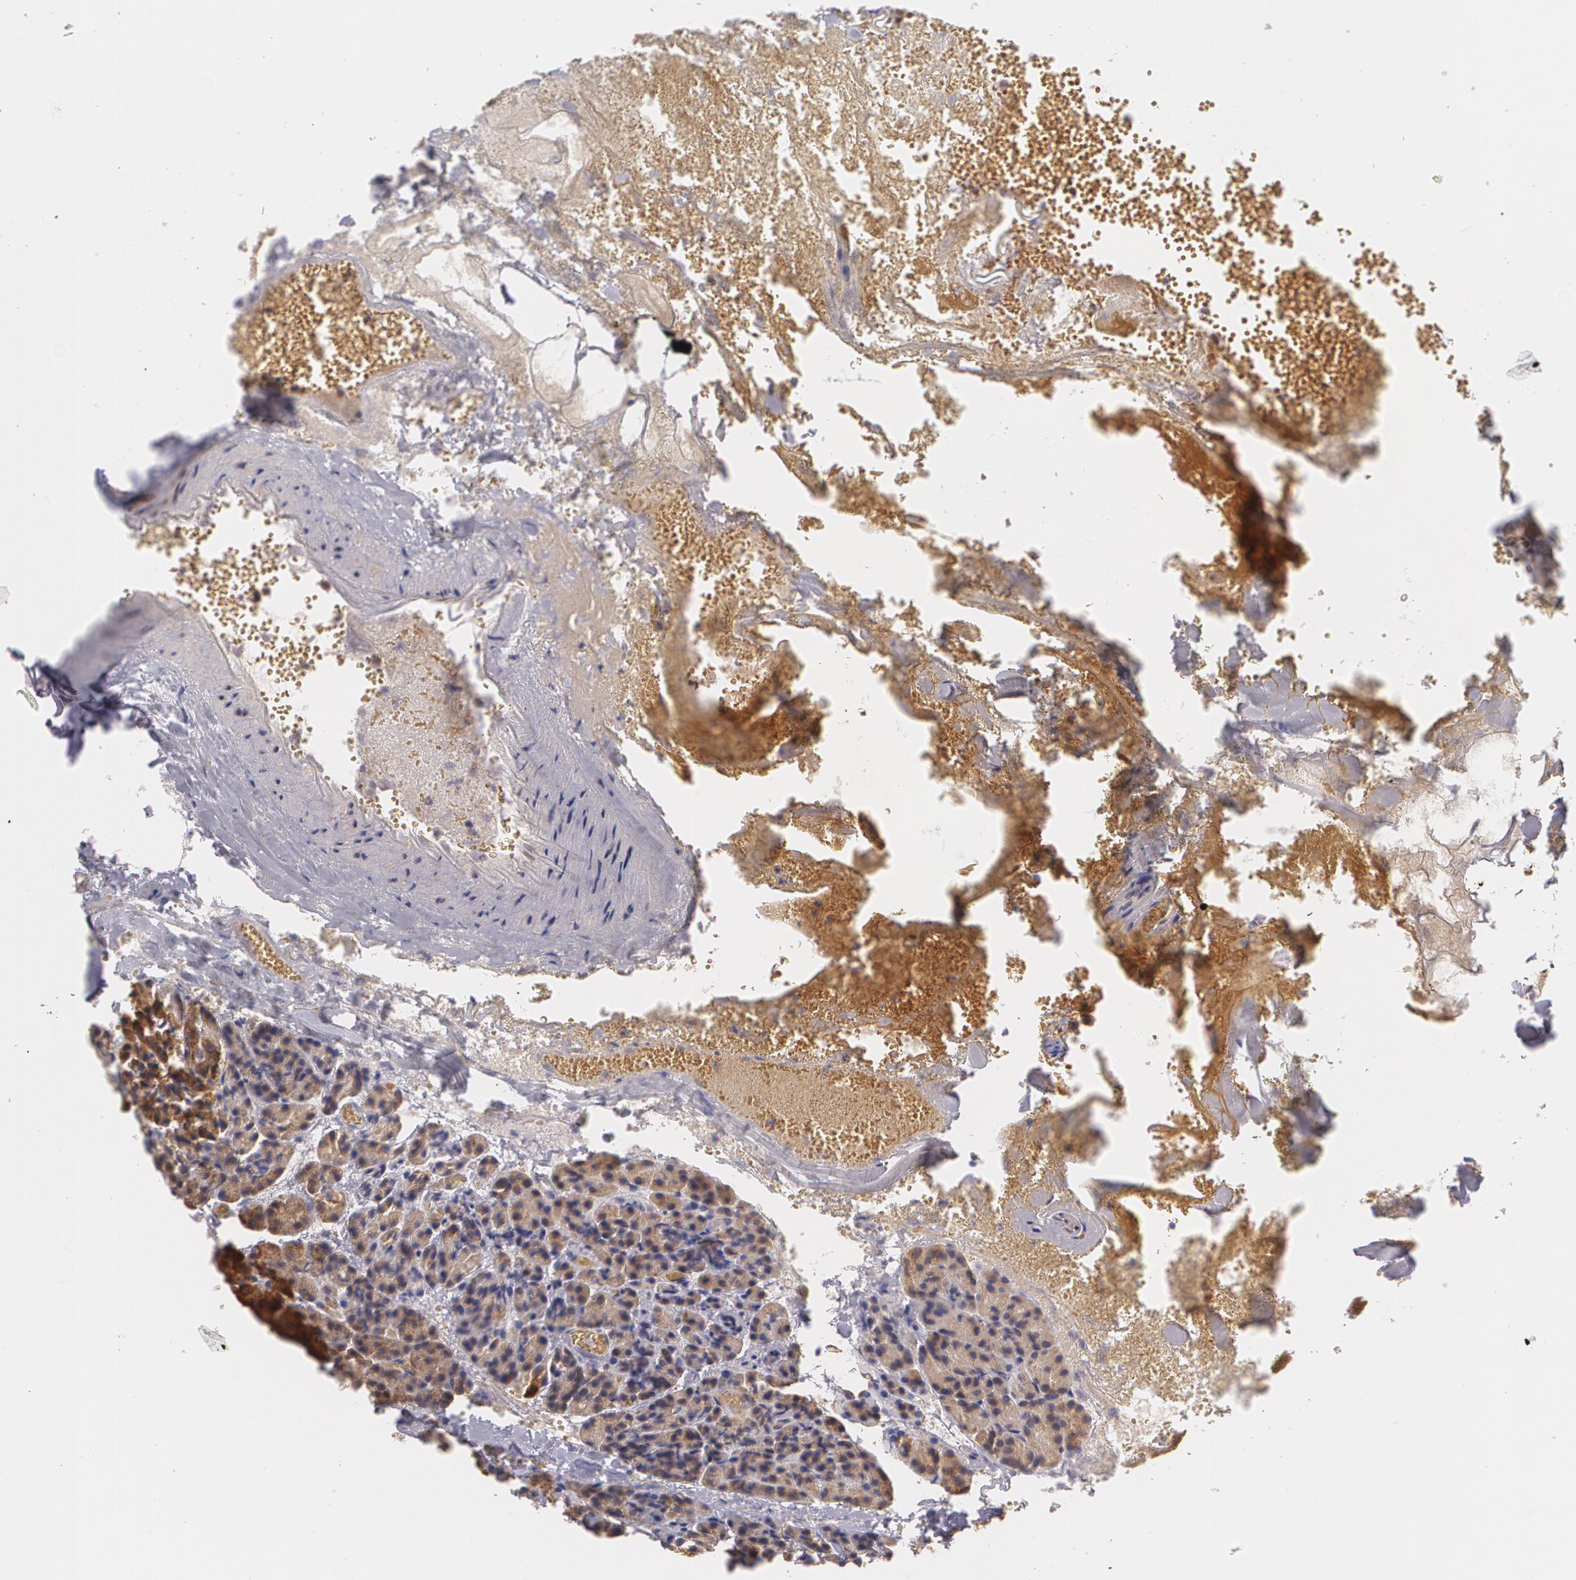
{"staining": {"intensity": "strong", "quantity": ">75%", "location": "cytoplasmic/membranous"}, "tissue": "carcinoid", "cell_type": "Tumor cells", "image_type": "cancer", "snomed": [{"axis": "morphology", "description": "Normal tissue, NOS"}, {"axis": "morphology", "description": "Carcinoid, malignant, NOS"}, {"axis": "topography", "description": "Pancreas"}], "caption": "A high amount of strong cytoplasmic/membranous staining is seen in approximately >75% of tumor cells in carcinoid tissue.", "gene": "CCL17", "patient": {"sex": "female", "age": 35}}